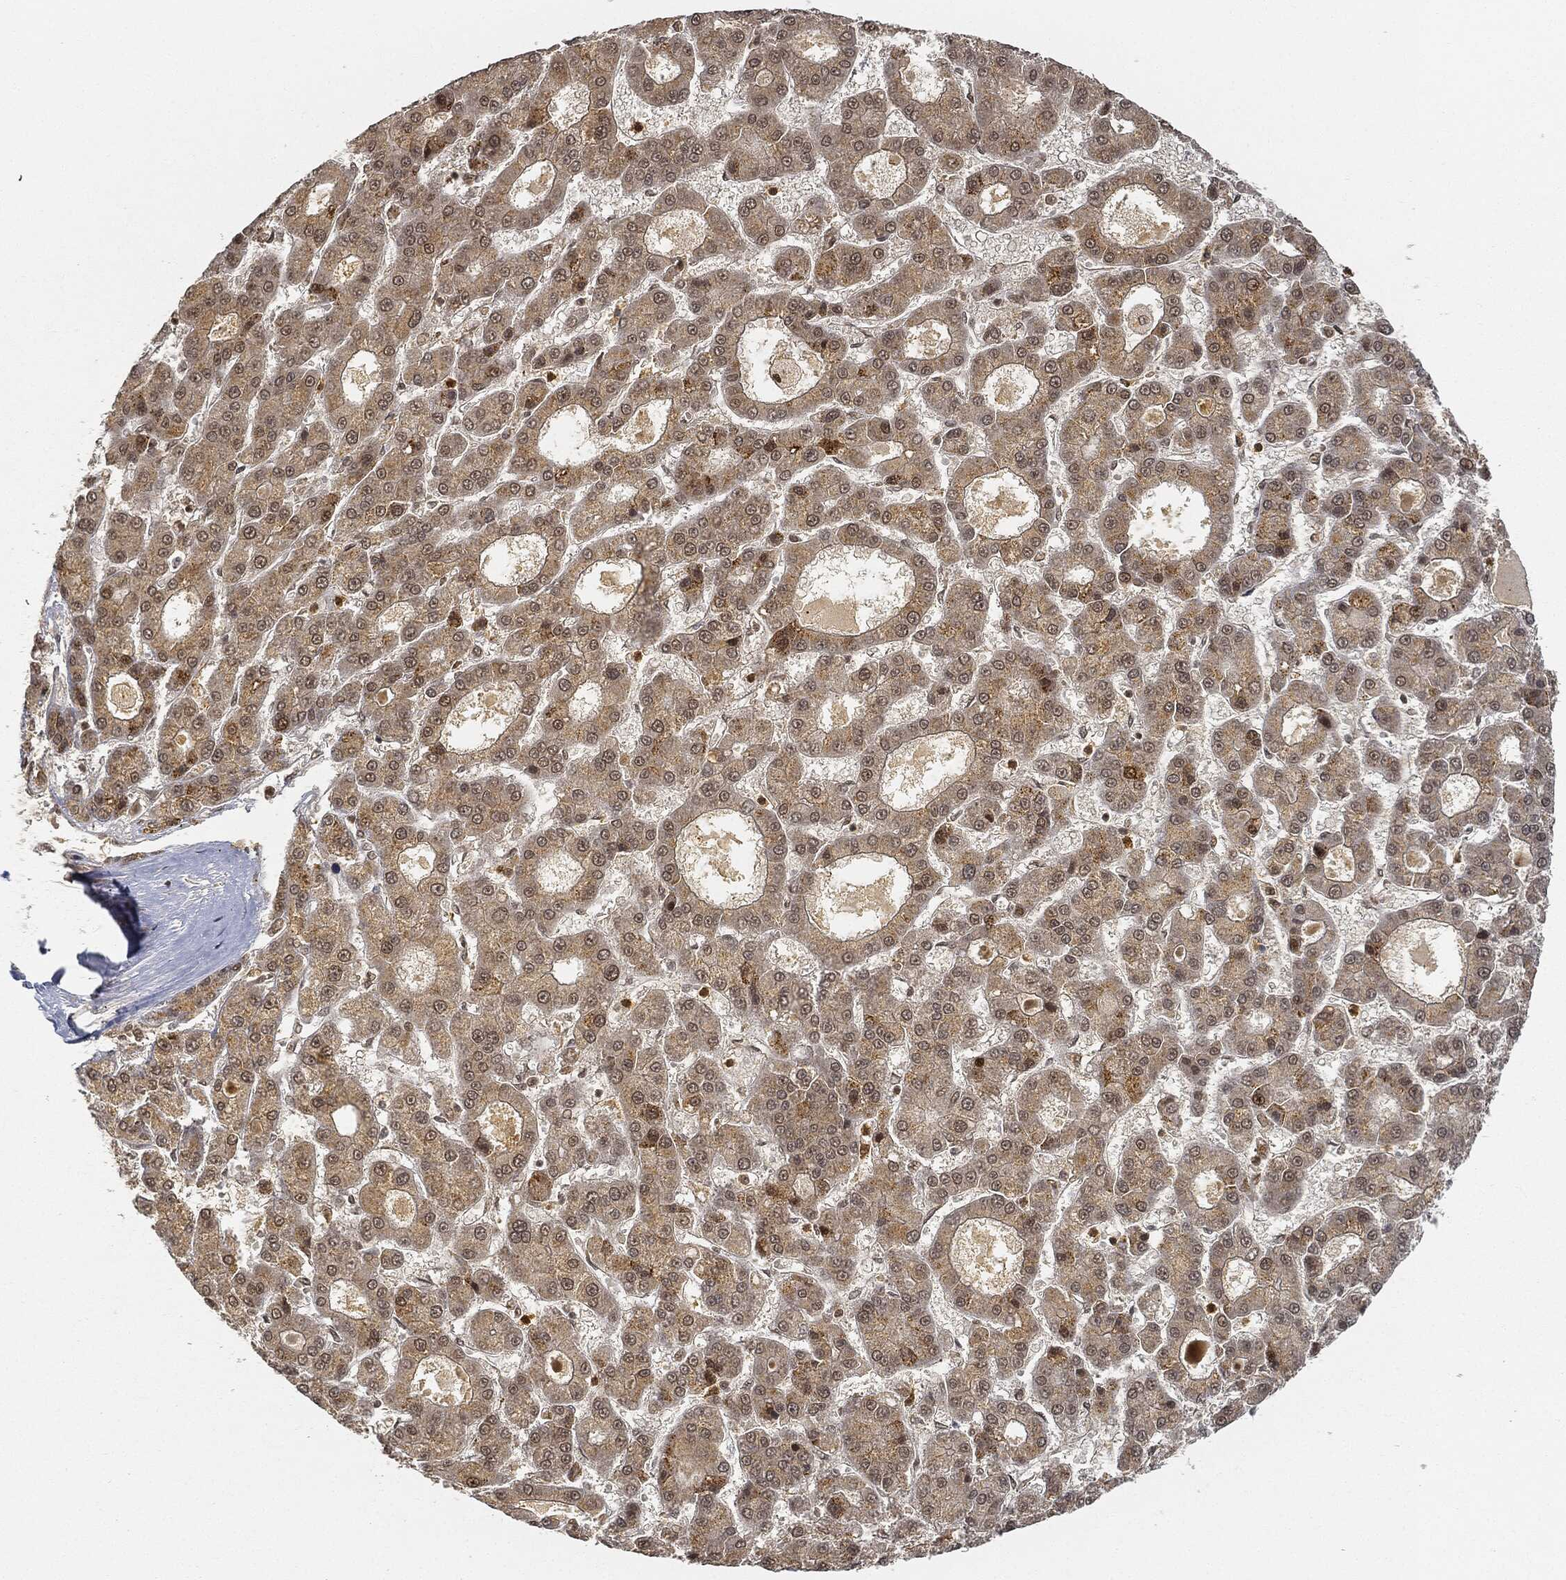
{"staining": {"intensity": "moderate", "quantity": "<25%", "location": "nuclear"}, "tissue": "liver cancer", "cell_type": "Tumor cells", "image_type": "cancer", "snomed": [{"axis": "morphology", "description": "Carcinoma, Hepatocellular, NOS"}, {"axis": "topography", "description": "Liver"}], "caption": "The photomicrograph demonstrates immunohistochemical staining of liver cancer. There is moderate nuclear staining is seen in about <25% of tumor cells.", "gene": "CIB1", "patient": {"sex": "male", "age": 70}}